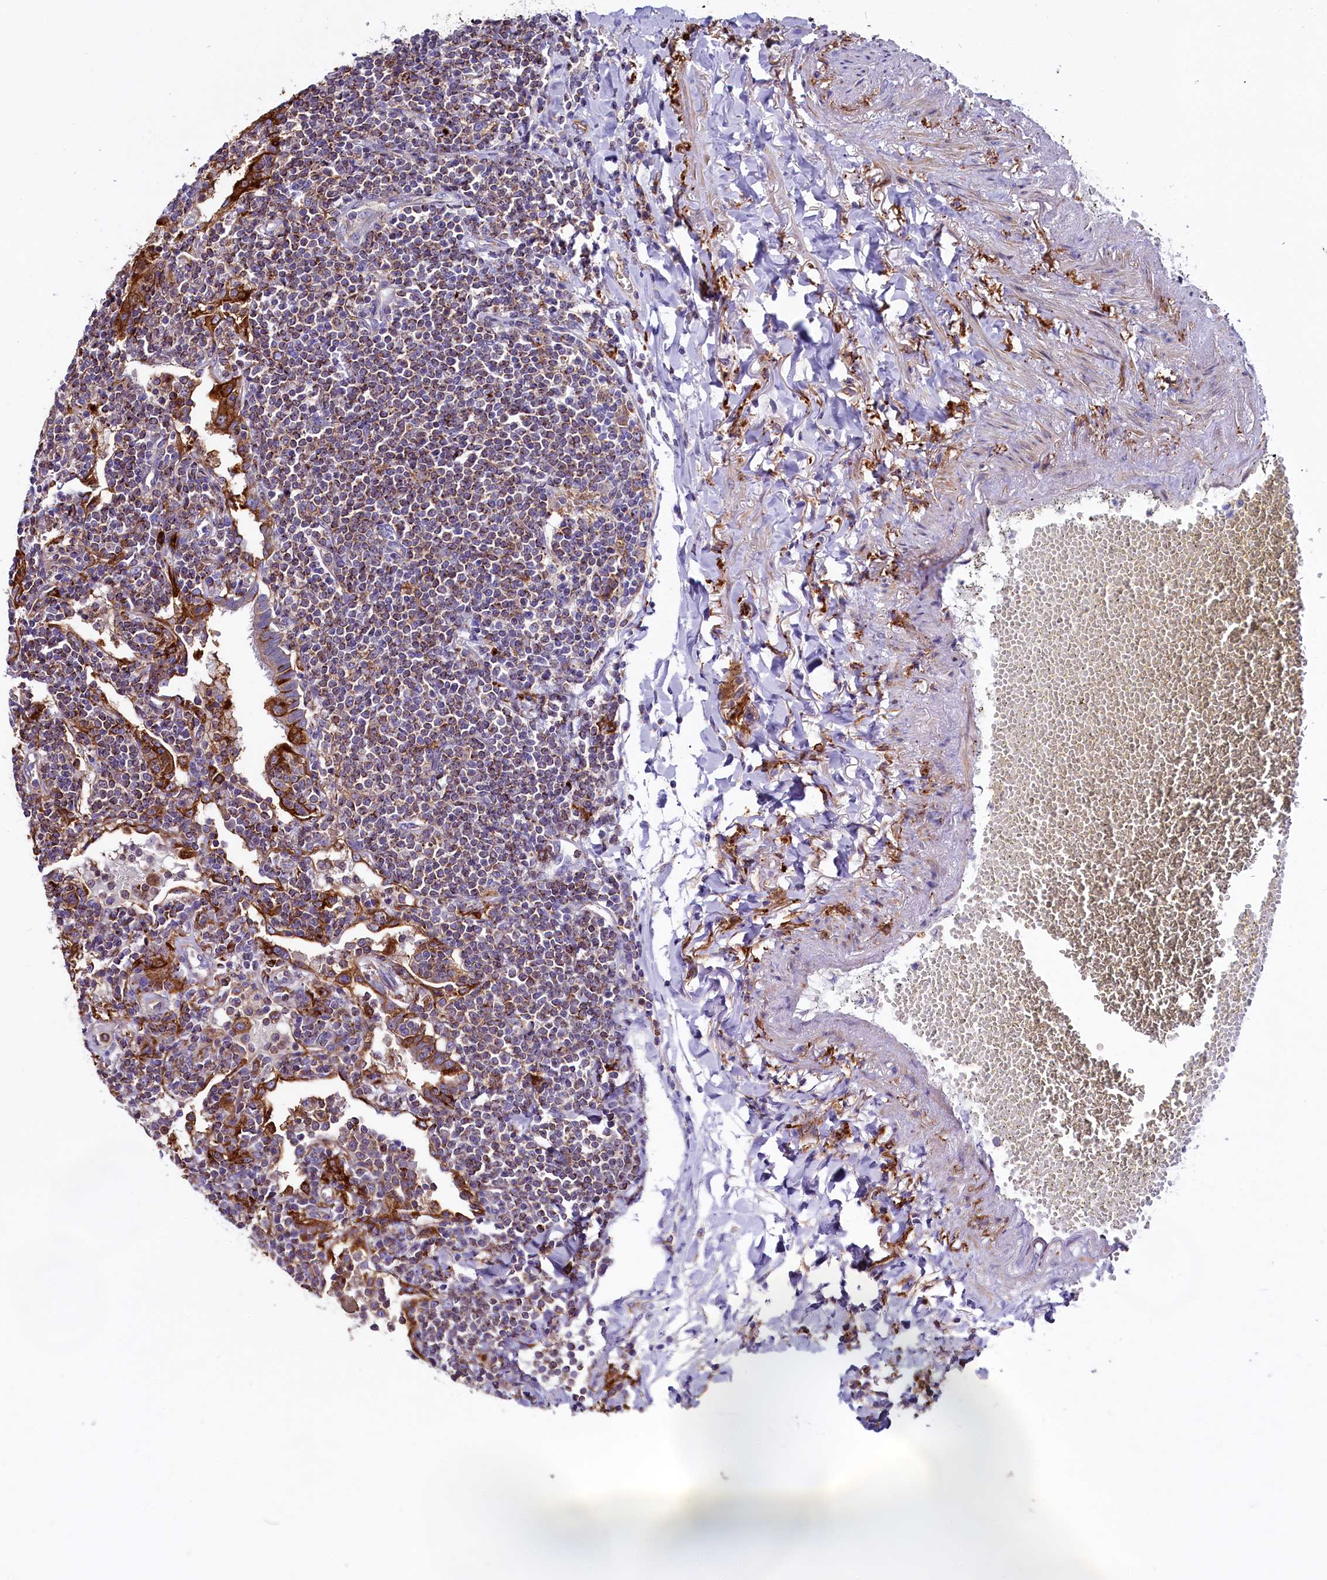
{"staining": {"intensity": "moderate", "quantity": ">75%", "location": "cytoplasmic/membranous"}, "tissue": "lymphoma", "cell_type": "Tumor cells", "image_type": "cancer", "snomed": [{"axis": "morphology", "description": "Malignant lymphoma, non-Hodgkin's type, Low grade"}, {"axis": "topography", "description": "Lung"}], "caption": "Immunohistochemical staining of human malignant lymphoma, non-Hodgkin's type (low-grade) displays moderate cytoplasmic/membranous protein expression in approximately >75% of tumor cells. (DAB (3,3'-diaminobenzidine) = brown stain, brightfield microscopy at high magnification).", "gene": "IL20RA", "patient": {"sex": "female", "age": 71}}